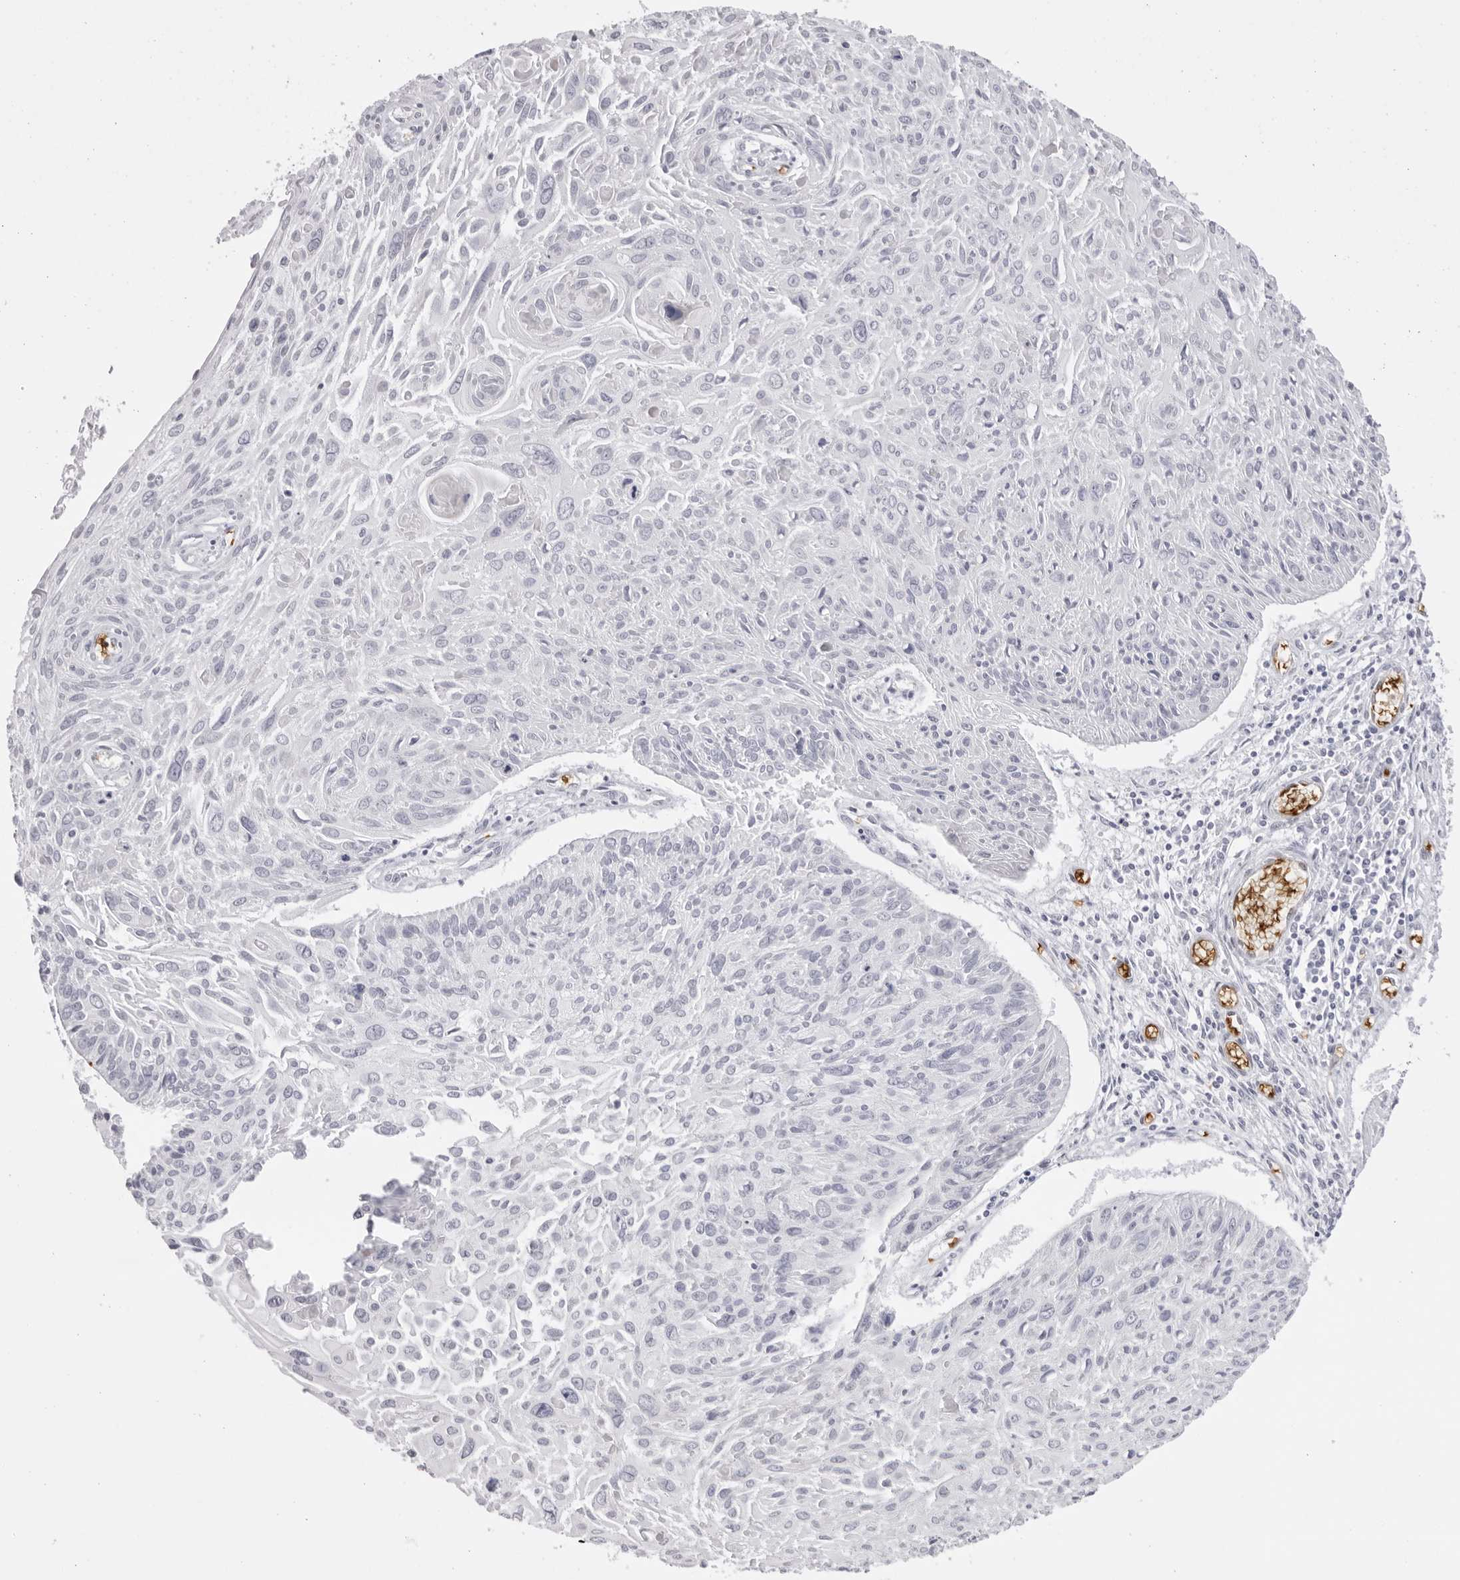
{"staining": {"intensity": "negative", "quantity": "none", "location": "none"}, "tissue": "cervical cancer", "cell_type": "Tumor cells", "image_type": "cancer", "snomed": [{"axis": "morphology", "description": "Squamous cell carcinoma, NOS"}, {"axis": "topography", "description": "Cervix"}], "caption": "Tumor cells show no significant protein expression in squamous cell carcinoma (cervical). The staining was performed using DAB to visualize the protein expression in brown, while the nuclei were stained in blue with hematoxylin (Magnification: 20x).", "gene": "SPTA1", "patient": {"sex": "female", "age": 51}}